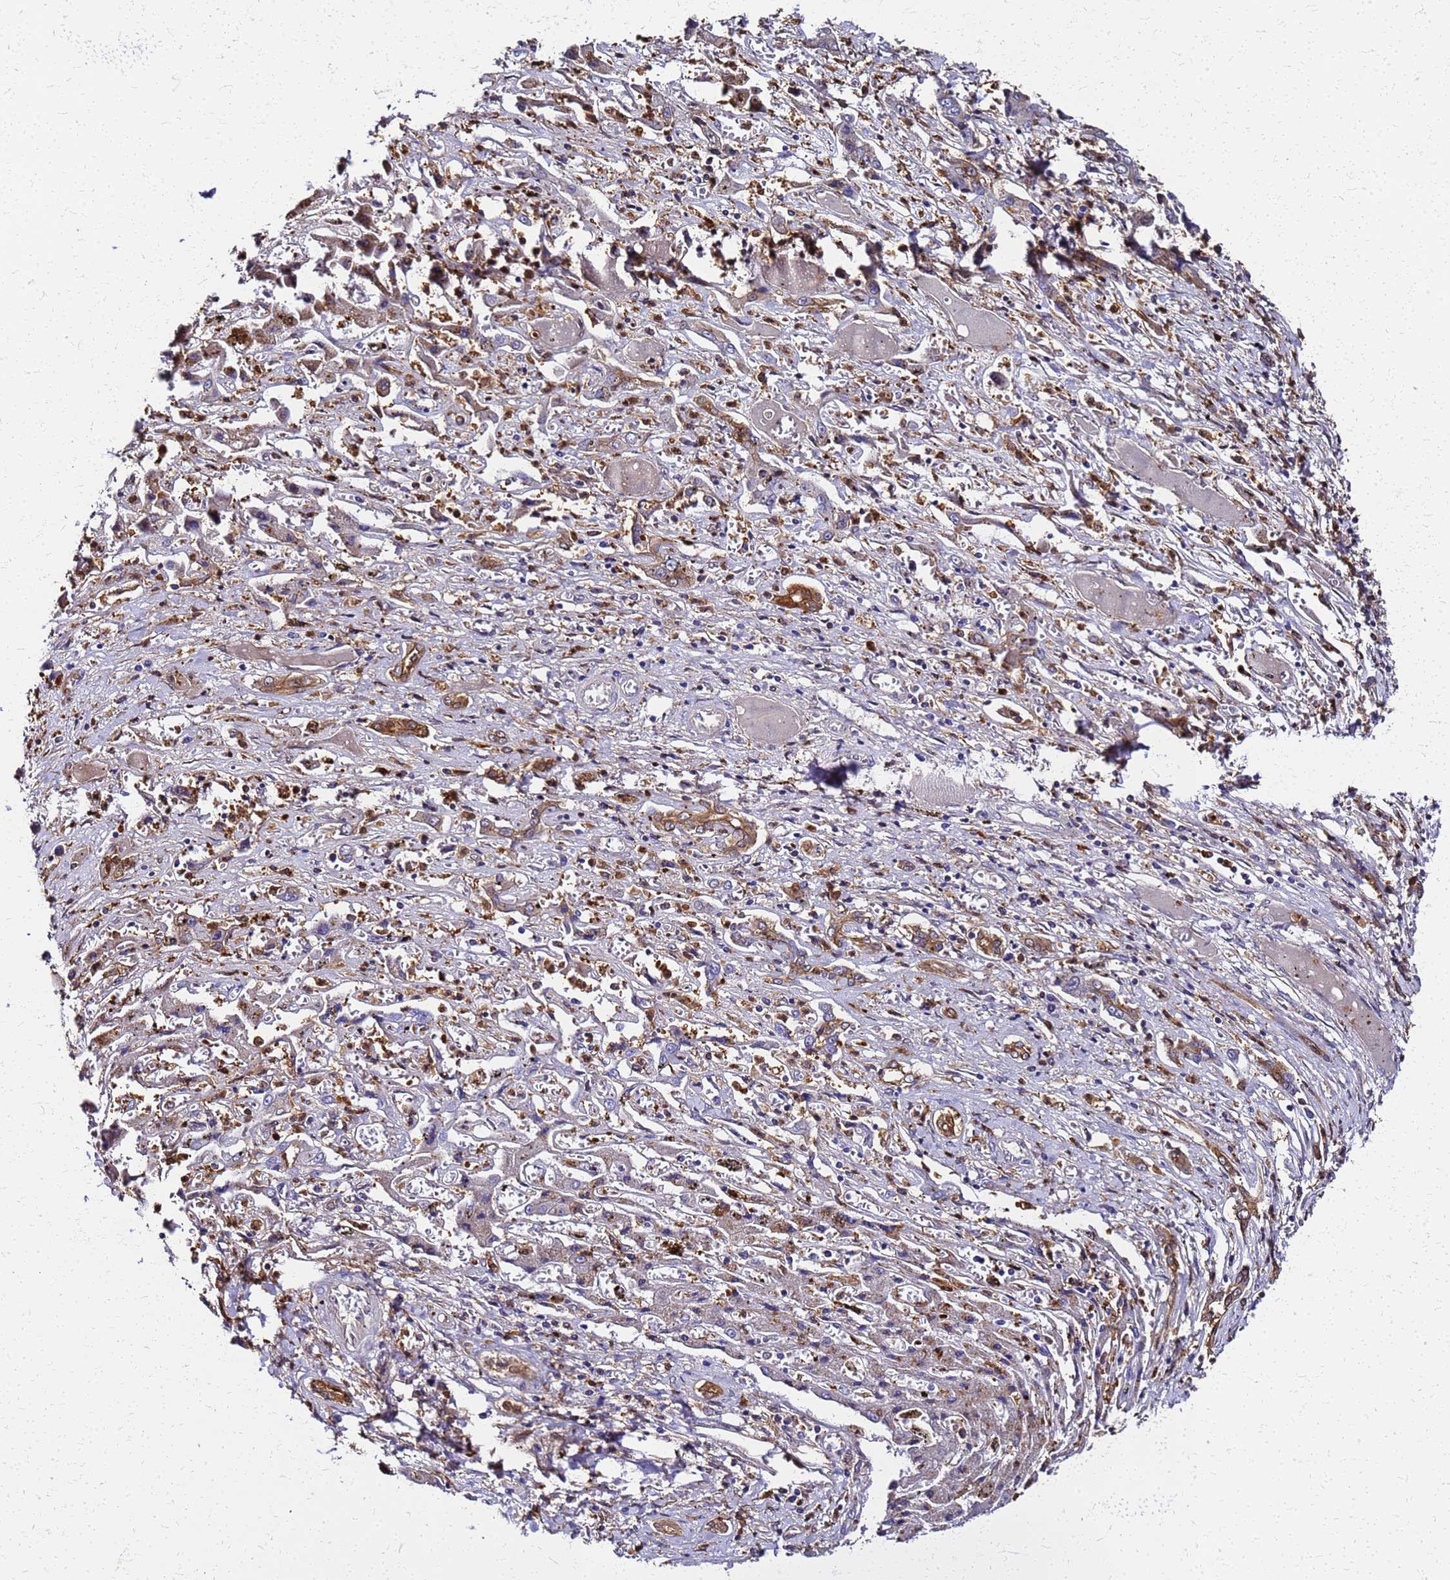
{"staining": {"intensity": "weak", "quantity": "<25%", "location": "cytoplasmic/membranous"}, "tissue": "liver cancer", "cell_type": "Tumor cells", "image_type": "cancer", "snomed": [{"axis": "morphology", "description": "Cholangiocarcinoma"}, {"axis": "topography", "description": "Liver"}], "caption": "This histopathology image is of liver cholangiocarcinoma stained with IHC to label a protein in brown with the nuclei are counter-stained blue. There is no expression in tumor cells.", "gene": "S100A11", "patient": {"sex": "male", "age": 67}}